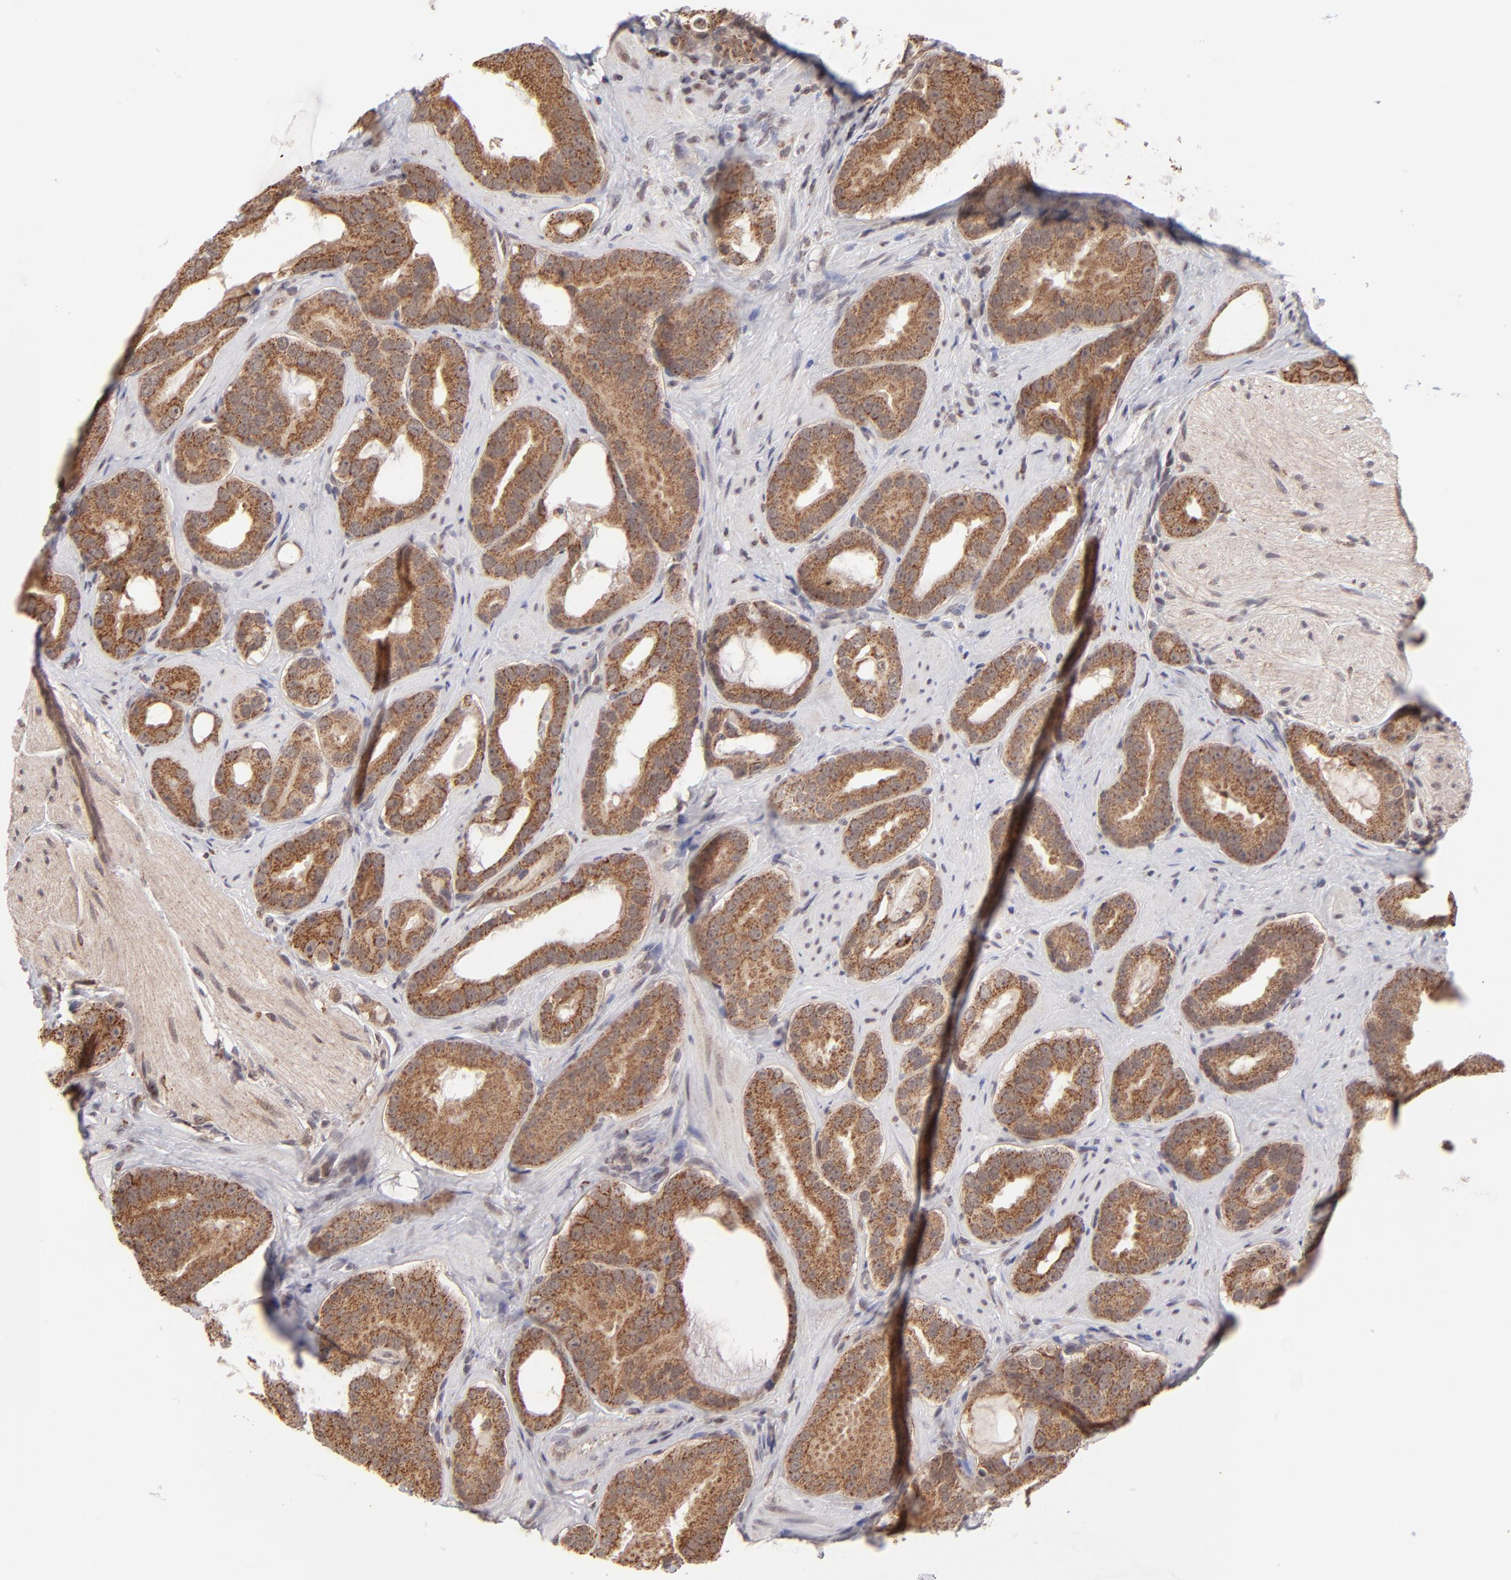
{"staining": {"intensity": "moderate", "quantity": ">75%", "location": "cytoplasmic/membranous"}, "tissue": "prostate cancer", "cell_type": "Tumor cells", "image_type": "cancer", "snomed": [{"axis": "morphology", "description": "Adenocarcinoma, Low grade"}, {"axis": "topography", "description": "Prostate"}], "caption": "Tumor cells show medium levels of moderate cytoplasmic/membranous positivity in approximately >75% of cells in human prostate low-grade adenocarcinoma. Immunohistochemistry (ihc) stains the protein of interest in brown and the nuclei are stained blue.", "gene": "SLC15A1", "patient": {"sex": "male", "age": 59}}